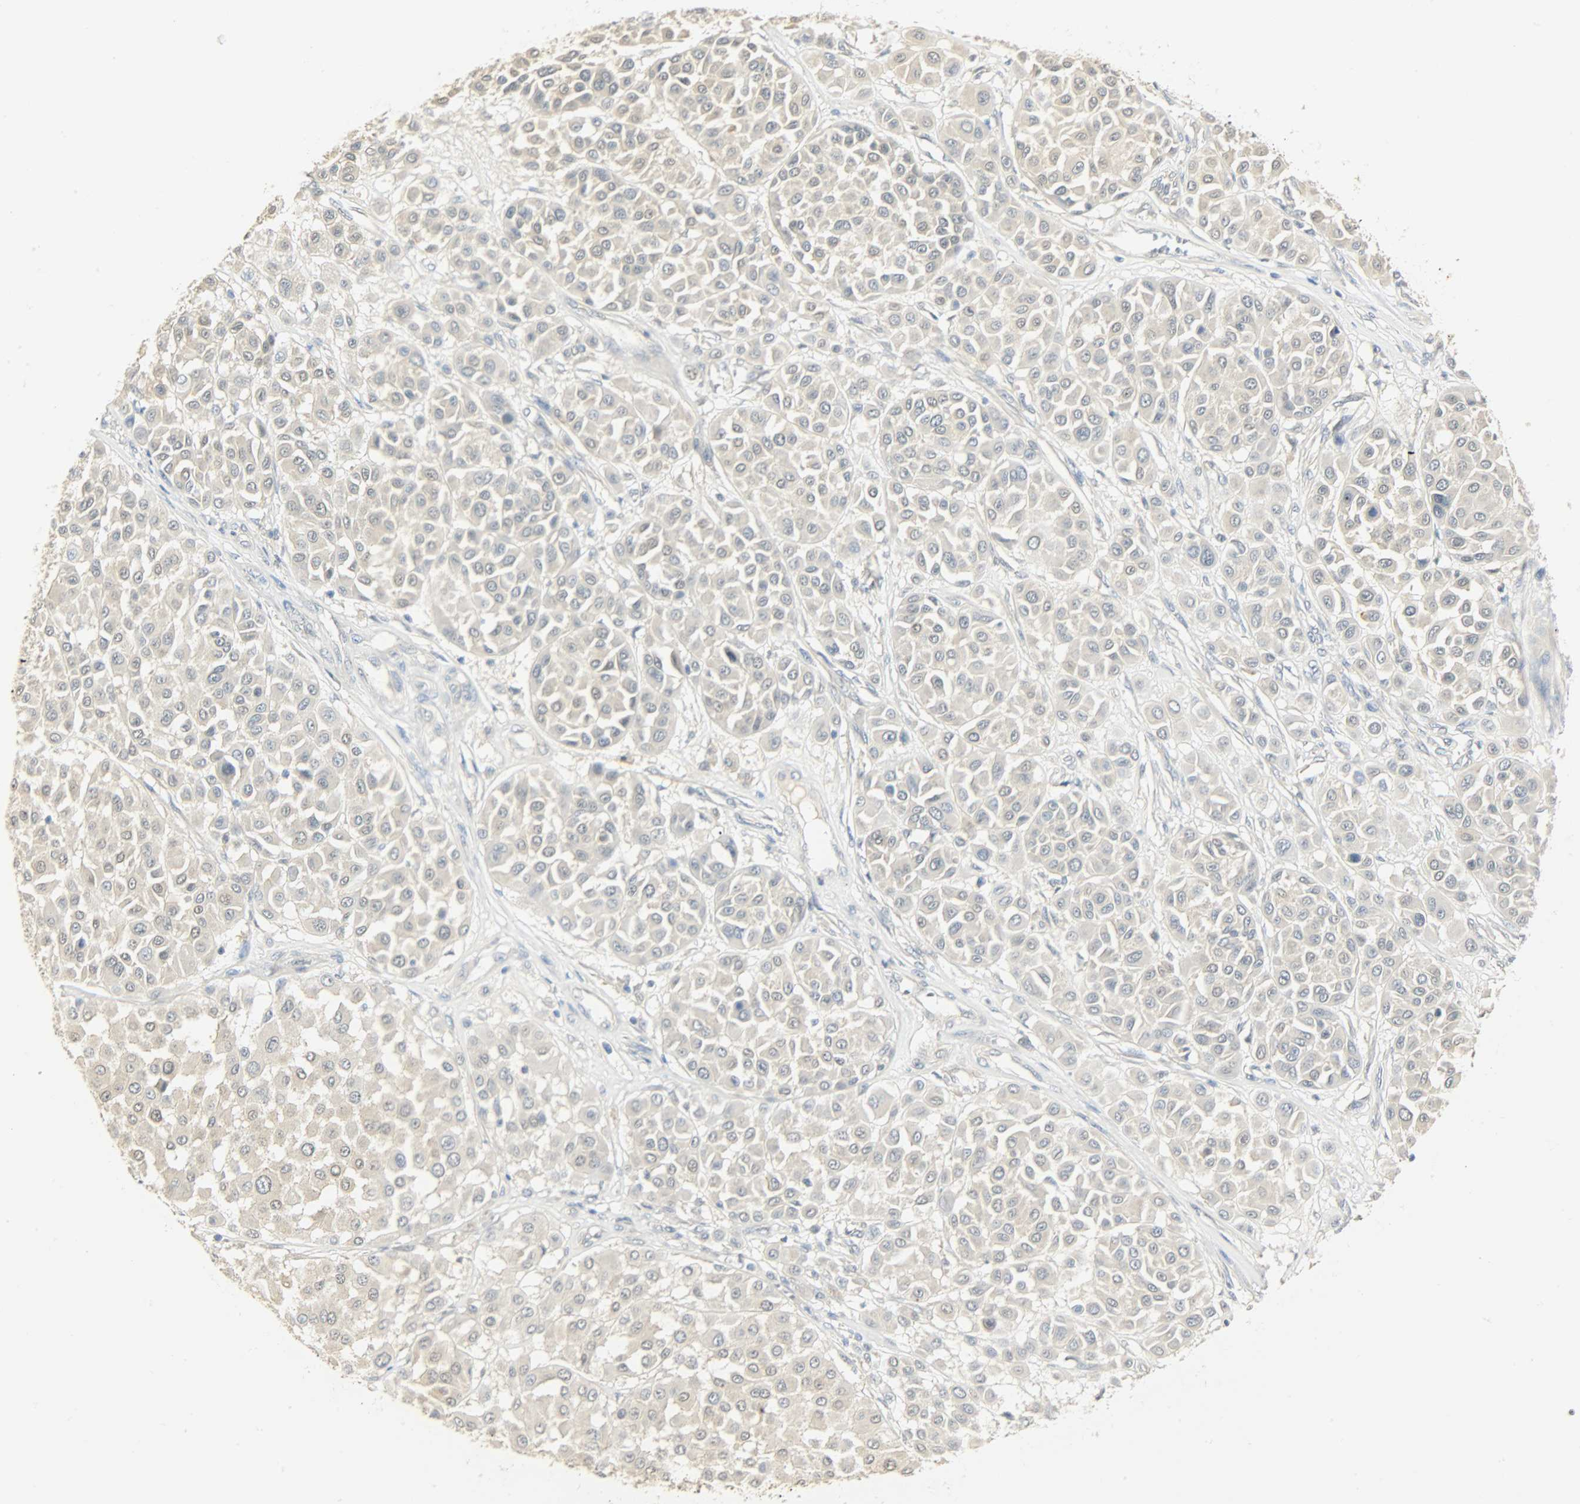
{"staining": {"intensity": "negative", "quantity": "none", "location": "none"}, "tissue": "melanoma", "cell_type": "Tumor cells", "image_type": "cancer", "snomed": [{"axis": "morphology", "description": "Malignant melanoma, Metastatic site"}, {"axis": "topography", "description": "Soft tissue"}], "caption": "Tumor cells show no significant protein expression in malignant melanoma (metastatic site).", "gene": "USP13", "patient": {"sex": "male", "age": 41}}